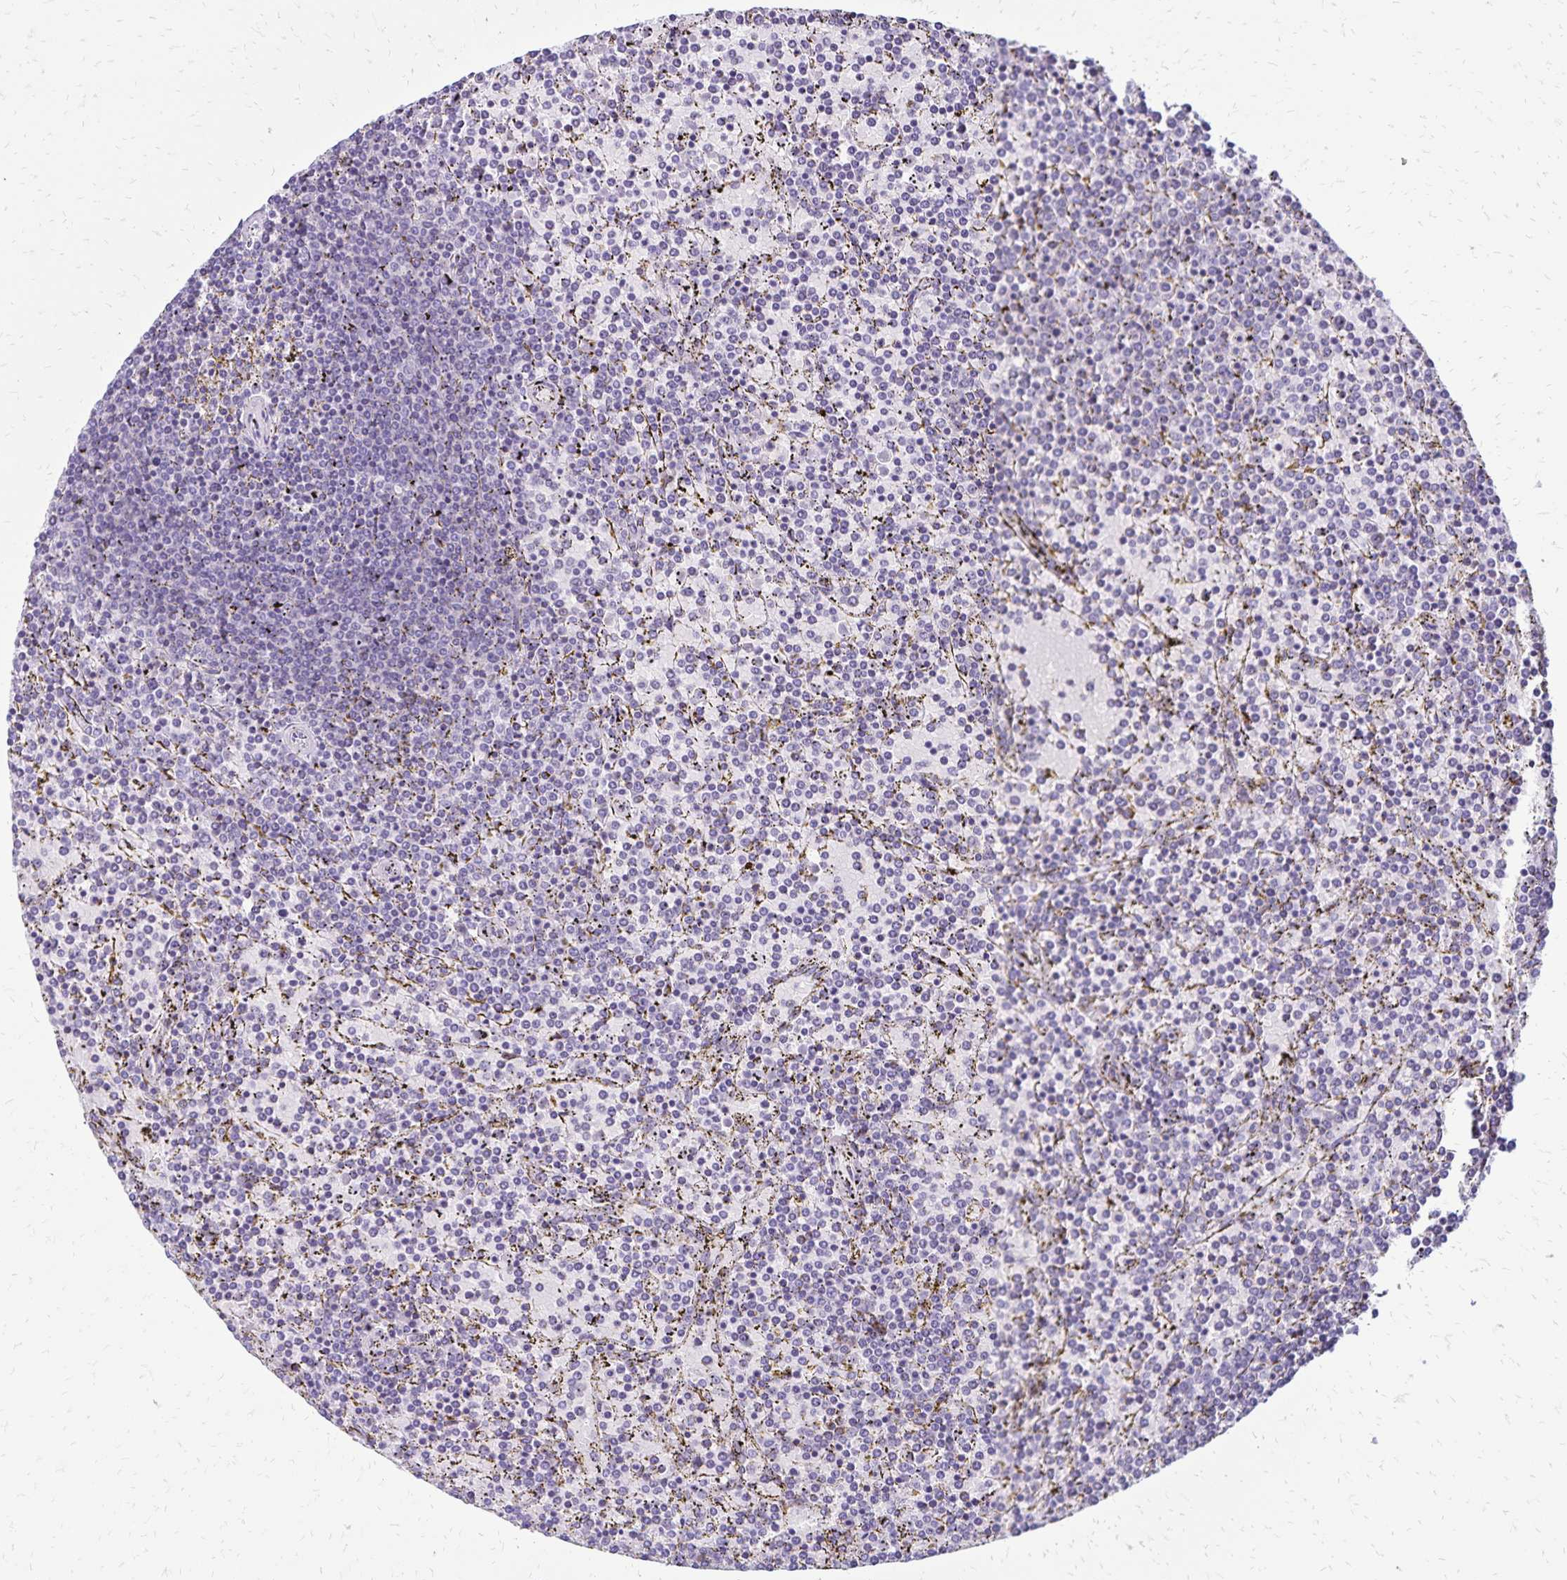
{"staining": {"intensity": "negative", "quantity": "none", "location": "none"}, "tissue": "lymphoma", "cell_type": "Tumor cells", "image_type": "cancer", "snomed": [{"axis": "morphology", "description": "Malignant lymphoma, non-Hodgkin's type, Low grade"}, {"axis": "topography", "description": "Spleen"}], "caption": "Tumor cells are negative for brown protein staining in lymphoma.", "gene": "CD27", "patient": {"sex": "female", "age": 77}}